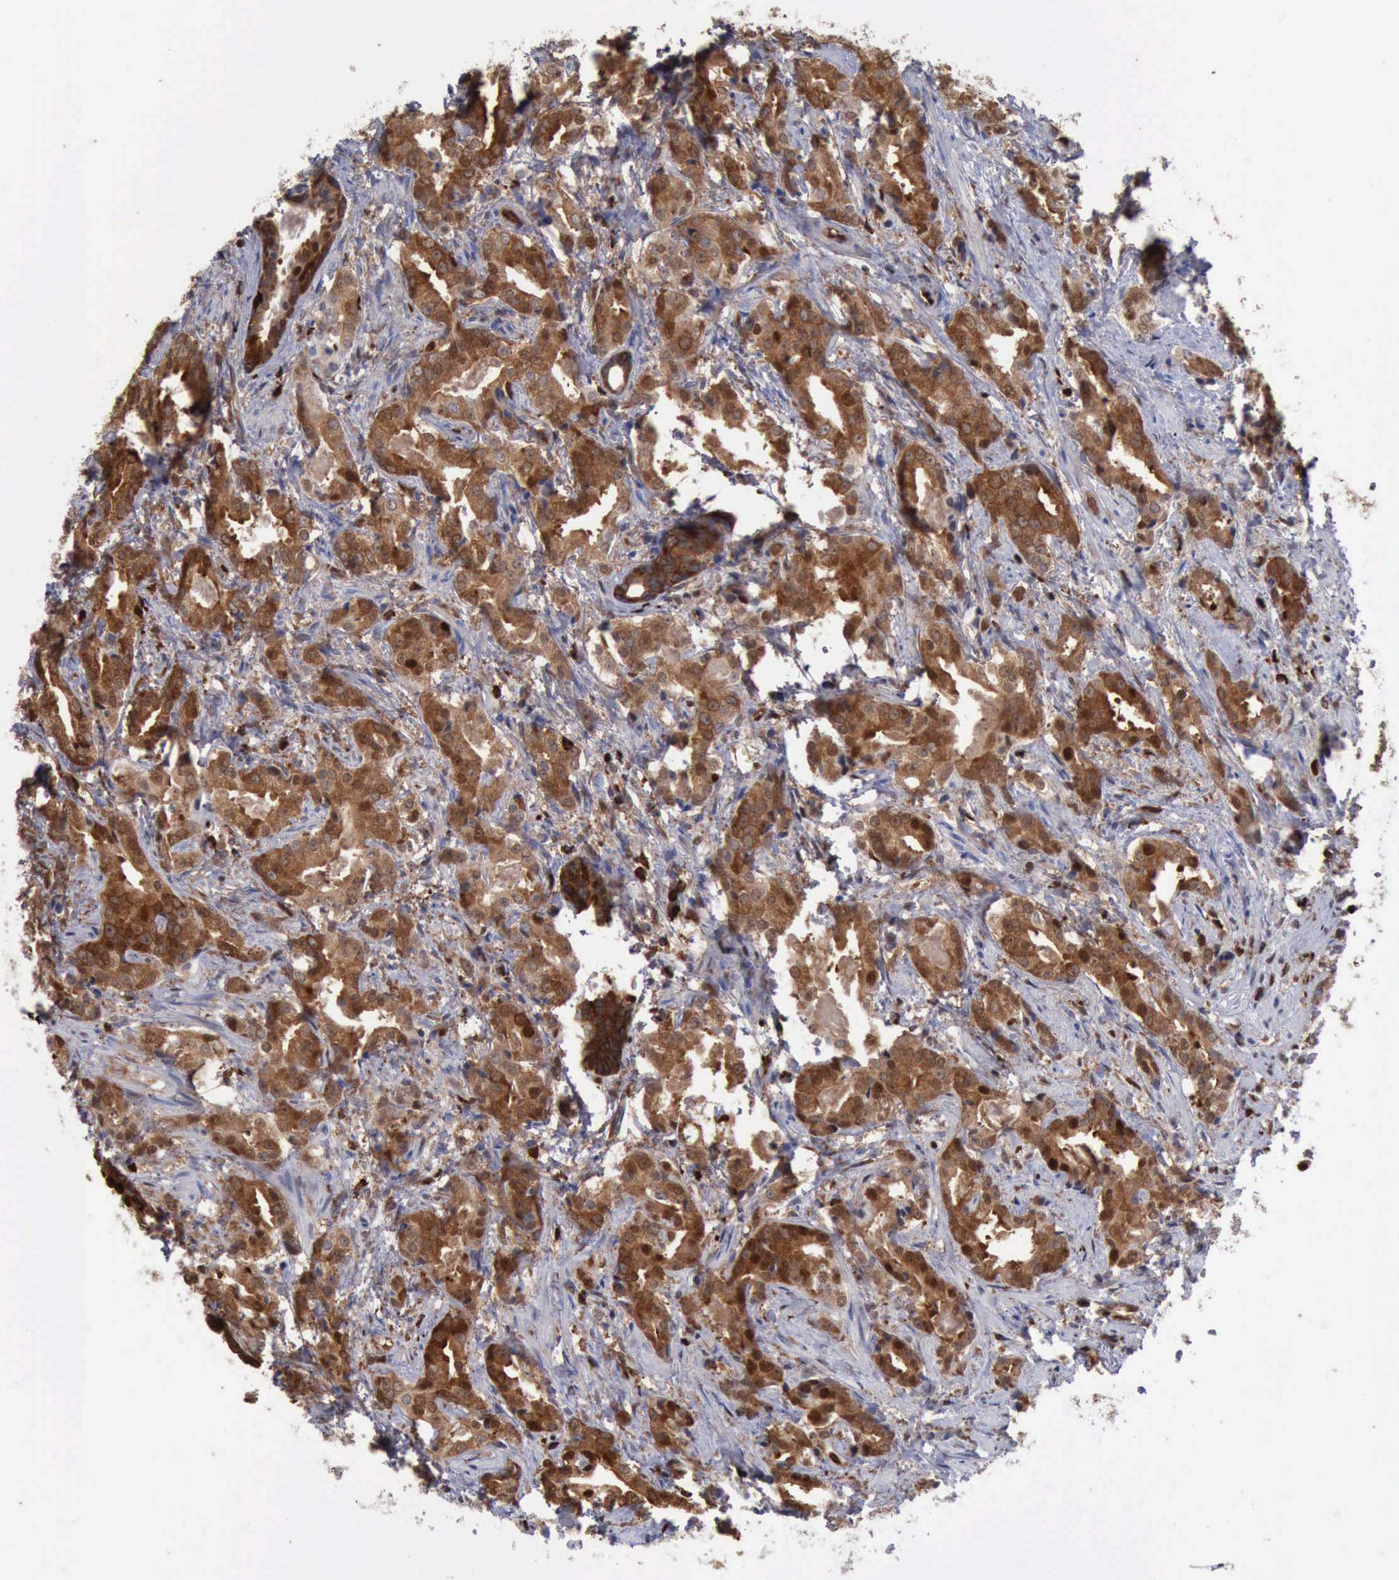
{"staining": {"intensity": "strong", "quantity": ">75%", "location": "cytoplasmic/membranous,nuclear"}, "tissue": "prostate cancer", "cell_type": "Tumor cells", "image_type": "cancer", "snomed": [{"axis": "morphology", "description": "Adenocarcinoma, Medium grade"}, {"axis": "topography", "description": "Prostate"}], "caption": "Immunohistochemistry (IHC) image of neoplastic tissue: prostate cancer (medium-grade adenocarcinoma) stained using immunohistochemistry (IHC) demonstrates high levels of strong protein expression localized specifically in the cytoplasmic/membranous and nuclear of tumor cells, appearing as a cytoplasmic/membranous and nuclear brown color.", "gene": "PDCD4", "patient": {"sex": "male", "age": 64}}